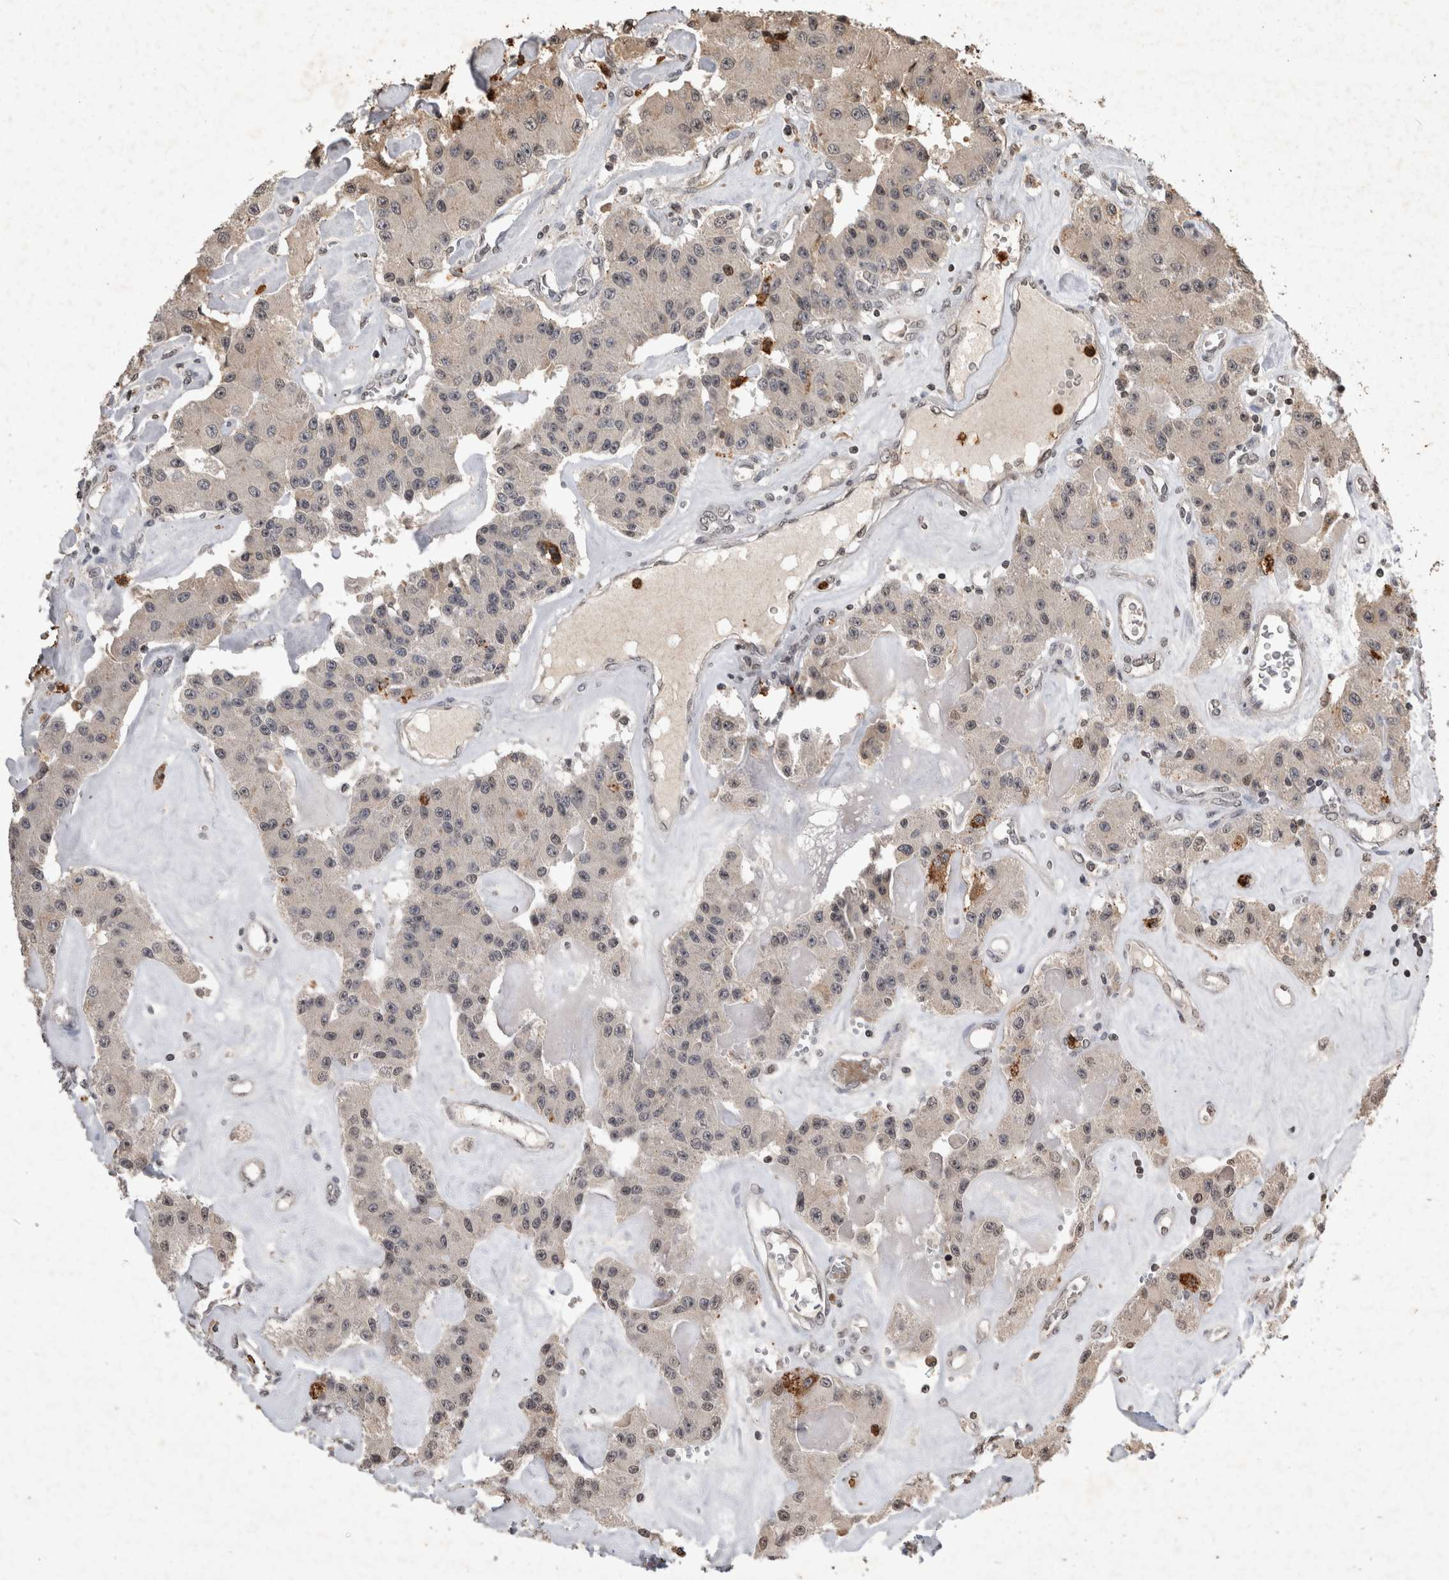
{"staining": {"intensity": "weak", "quantity": "<25%", "location": "cytoplasmic/membranous,nuclear"}, "tissue": "carcinoid", "cell_type": "Tumor cells", "image_type": "cancer", "snomed": [{"axis": "morphology", "description": "Carcinoid, malignant, NOS"}, {"axis": "topography", "description": "Pancreas"}], "caption": "Malignant carcinoid was stained to show a protein in brown. There is no significant staining in tumor cells.", "gene": "HRK", "patient": {"sex": "male", "age": 41}}